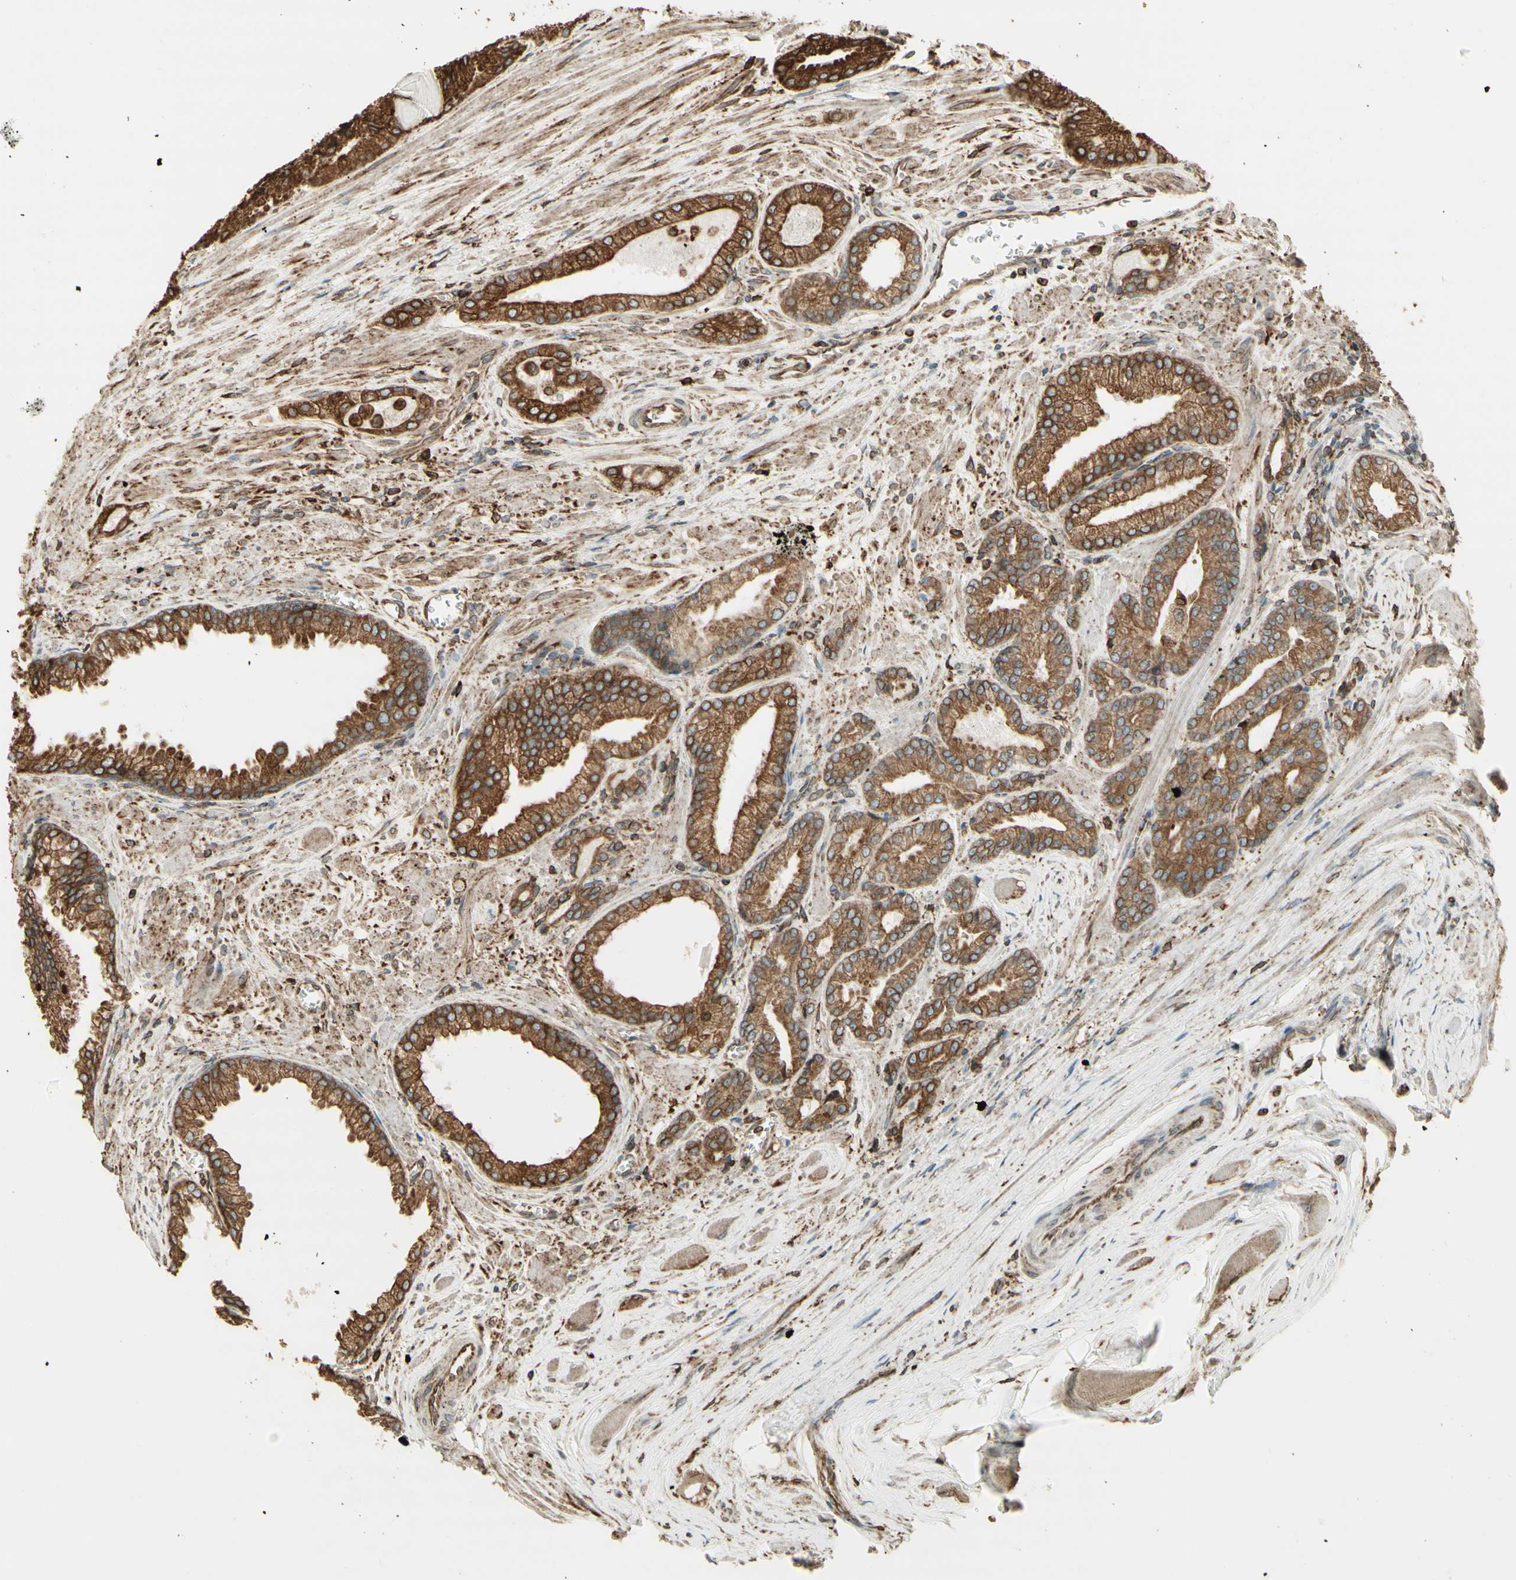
{"staining": {"intensity": "moderate", "quantity": ">75%", "location": "cytoplasmic/membranous"}, "tissue": "prostate cancer", "cell_type": "Tumor cells", "image_type": "cancer", "snomed": [{"axis": "morphology", "description": "Adenocarcinoma, Low grade"}, {"axis": "topography", "description": "Prostate"}], "caption": "Immunohistochemical staining of human prostate low-grade adenocarcinoma shows moderate cytoplasmic/membranous protein expression in approximately >75% of tumor cells.", "gene": "CANX", "patient": {"sex": "male", "age": 59}}